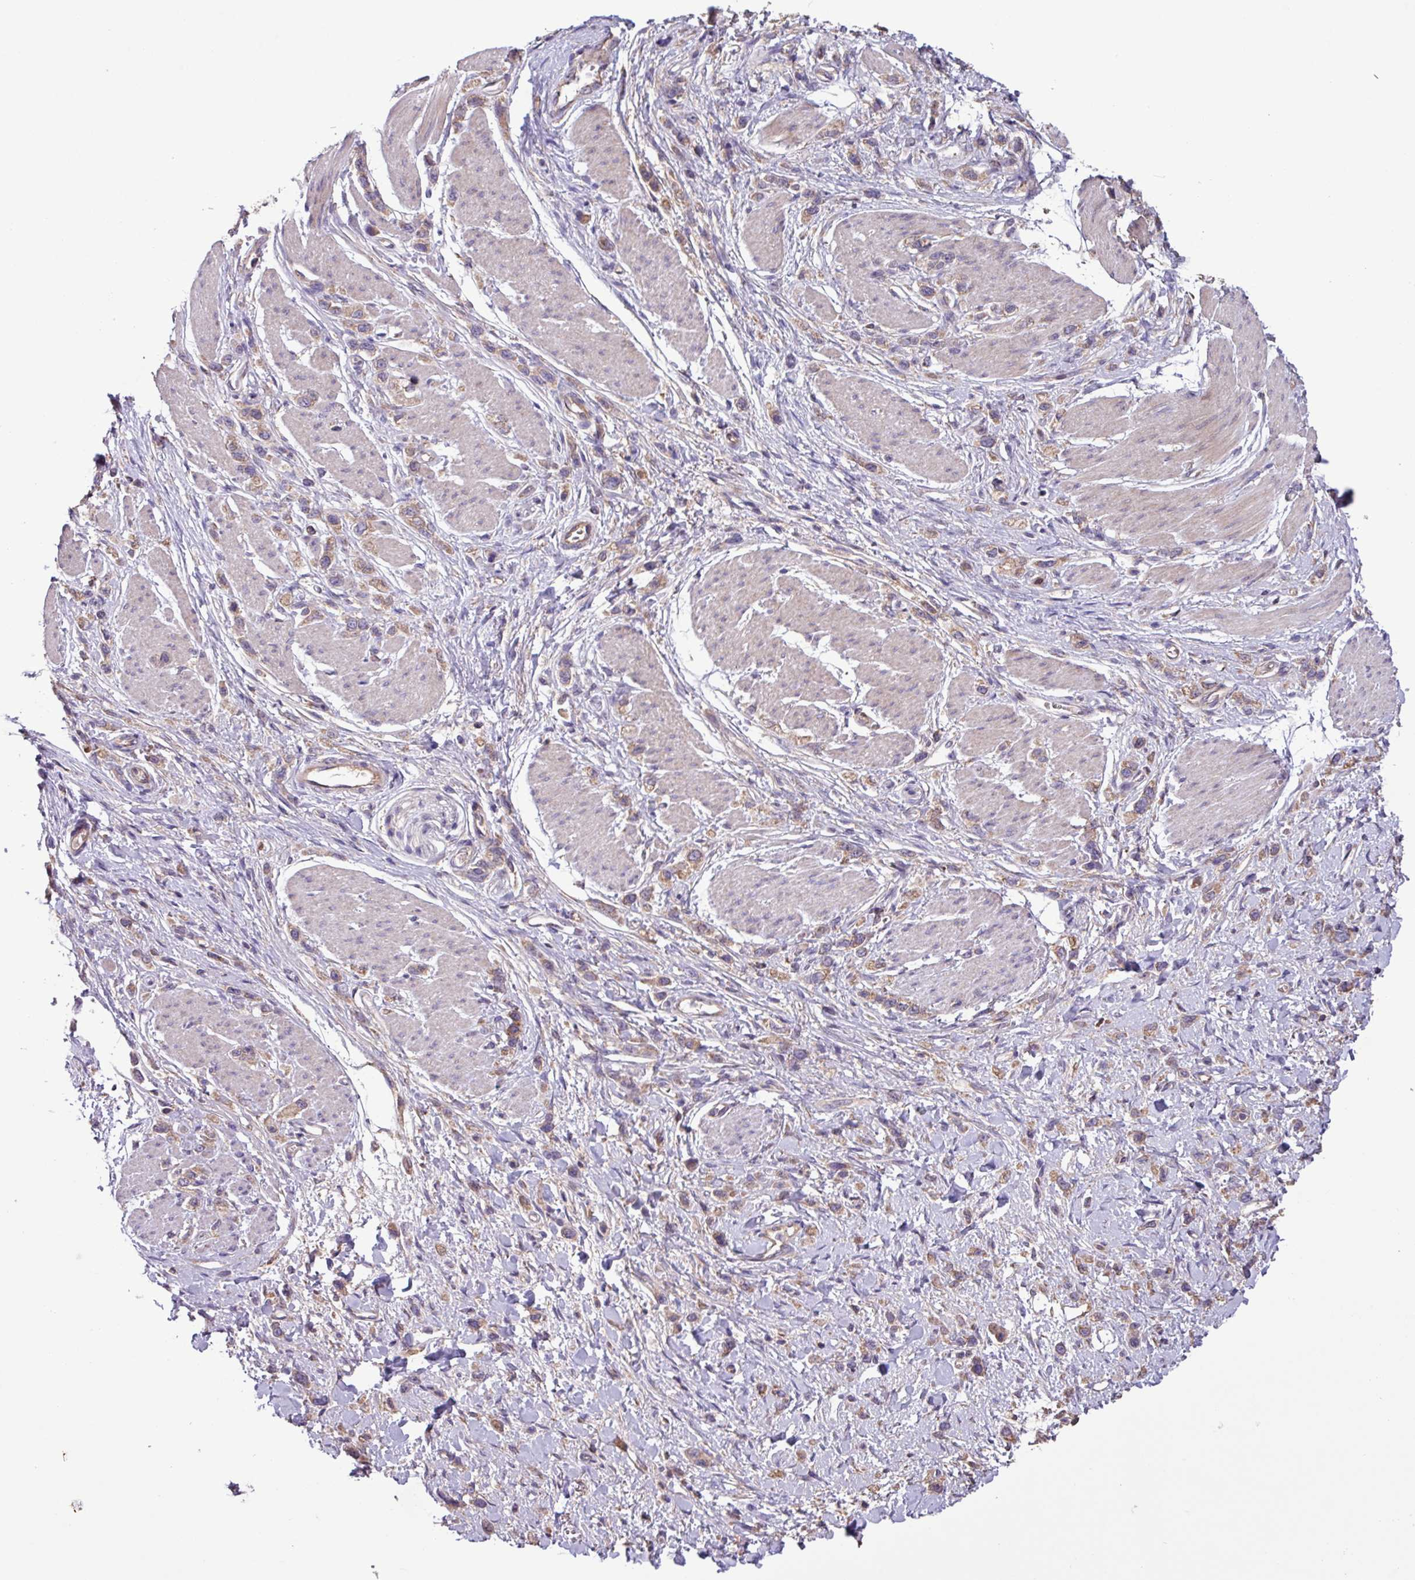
{"staining": {"intensity": "weak", "quantity": ">75%", "location": "cytoplasmic/membranous"}, "tissue": "stomach cancer", "cell_type": "Tumor cells", "image_type": "cancer", "snomed": [{"axis": "morphology", "description": "Adenocarcinoma, NOS"}, {"axis": "topography", "description": "Stomach"}], "caption": "This micrograph demonstrates immunohistochemistry staining of human adenocarcinoma (stomach), with low weak cytoplasmic/membranous staining in about >75% of tumor cells.", "gene": "PTPRQ", "patient": {"sex": "female", "age": 65}}